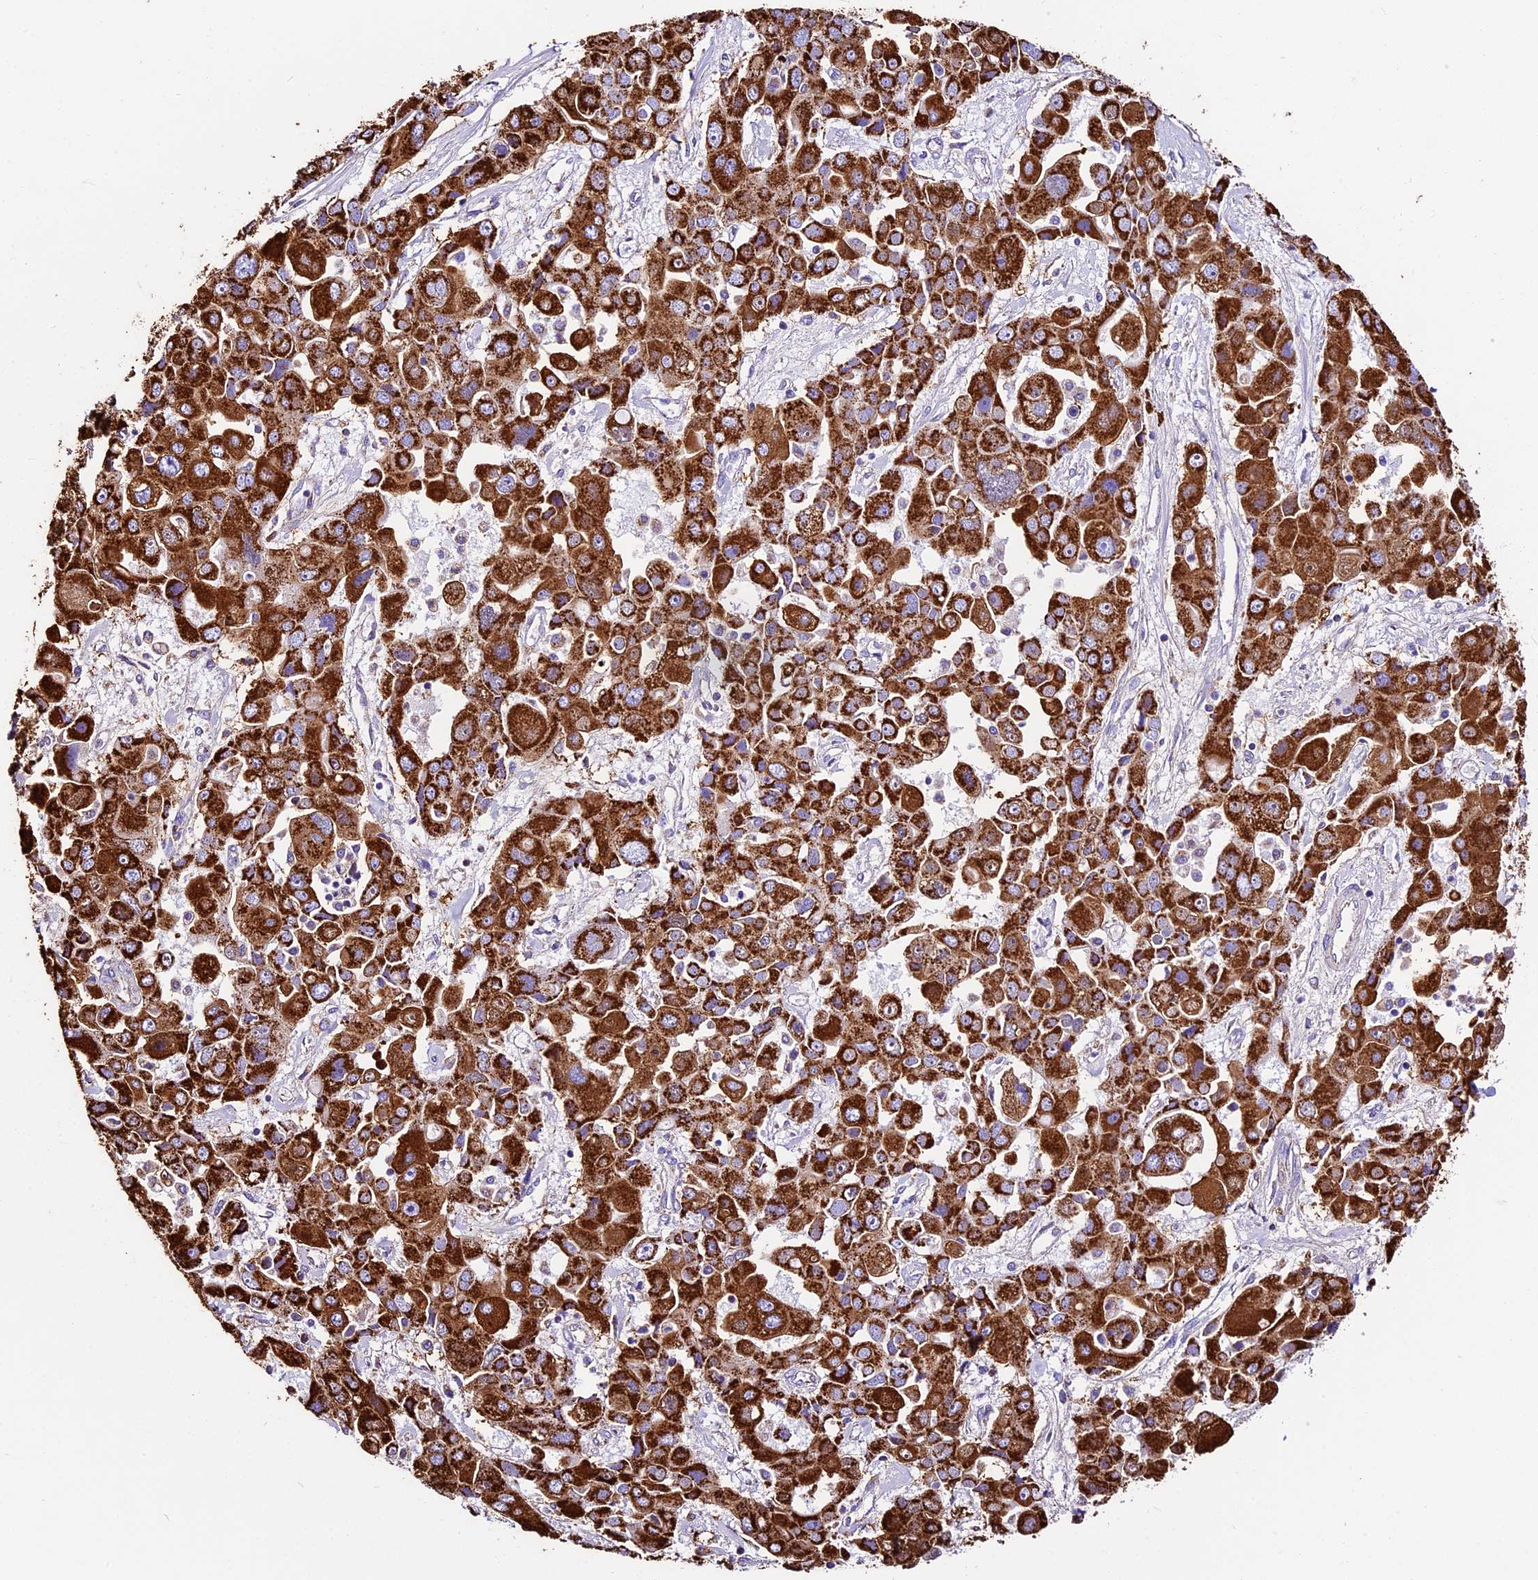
{"staining": {"intensity": "strong", "quantity": ">75%", "location": "cytoplasmic/membranous"}, "tissue": "liver cancer", "cell_type": "Tumor cells", "image_type": "cancer", "snomed": [{"axis": "morphology", "description": "Cholangiocarcinoma"}, {"axis": "topography", "description": "Liver"}], "caption": "A photomicrograph of cholangiocarcinoma (liver) stained for a protein exhibits strong cytoplasmic/membranous brown staining in tumor cells.", "gene": "DCAF5", "patient": {"sex": "male", "age": 67}}